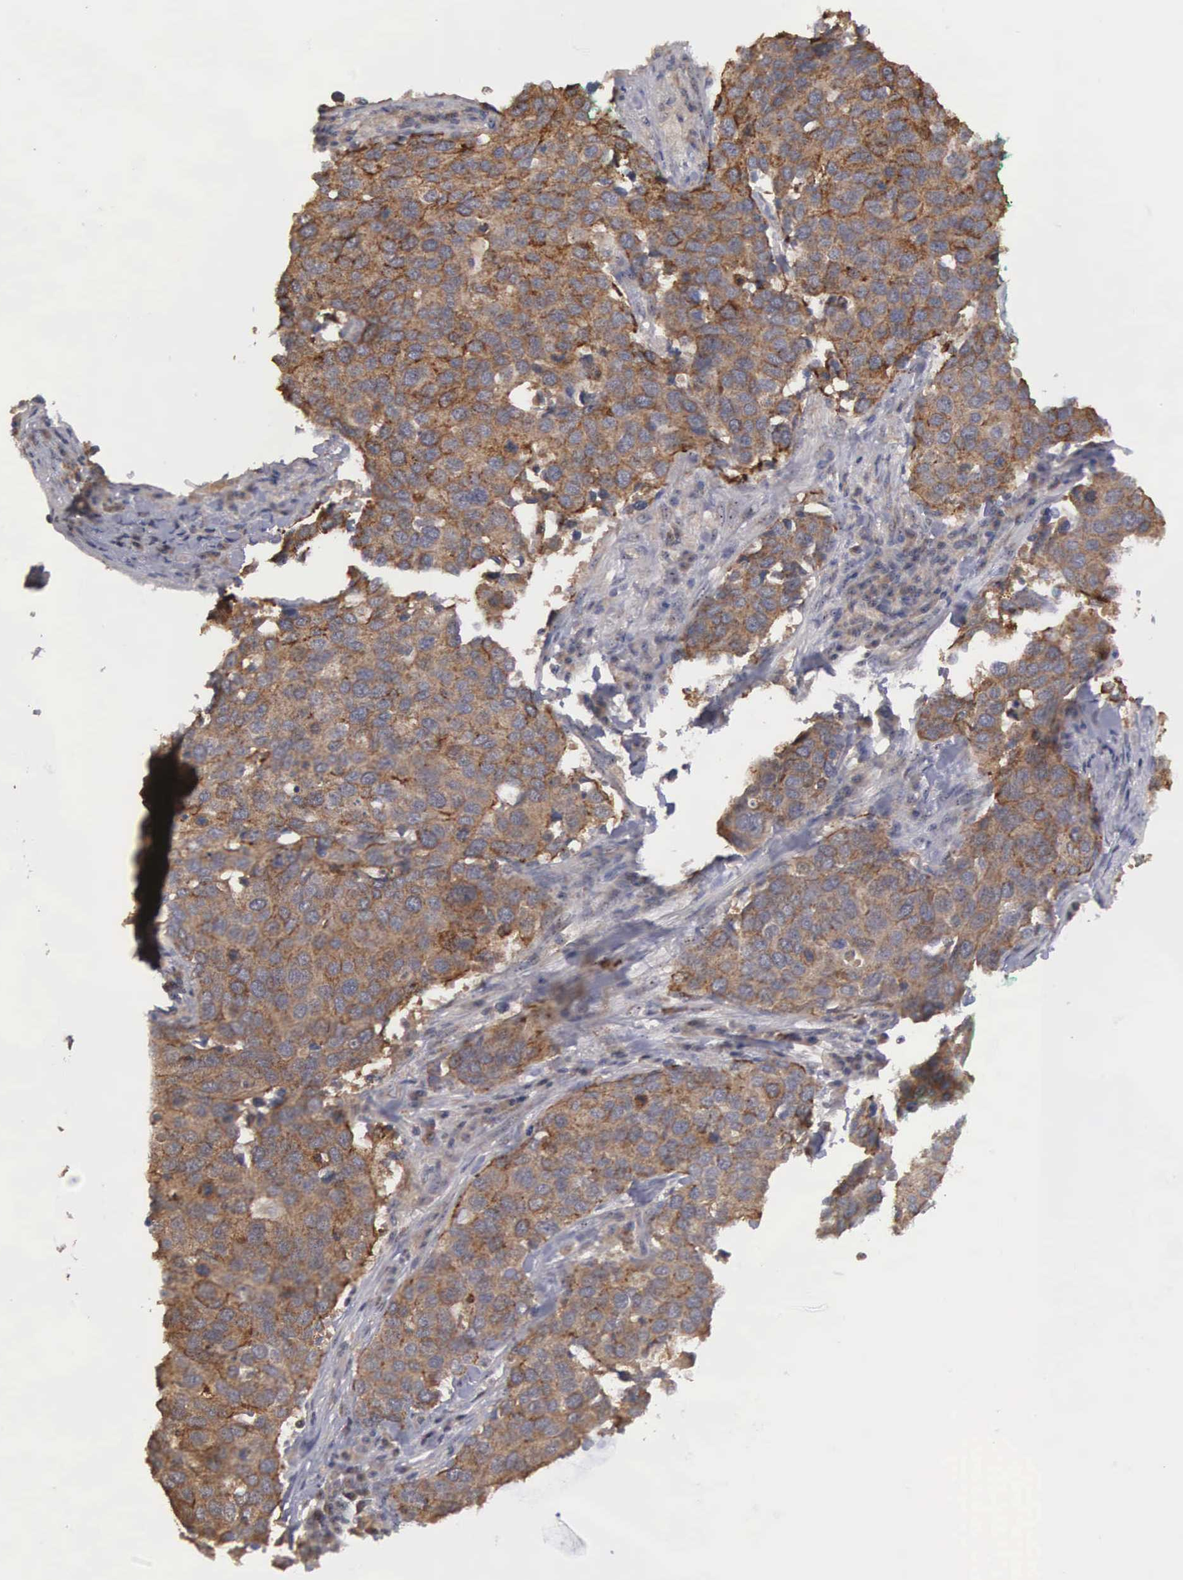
{"staining": {"intensity": "strong", "quantity": ">75%", "location": "cytoplasmic/membranous"}, "tissue": "cervical cancer", "cell_type": "Tumor cells", "image_type": "cancer", "snomed": [{"axis": "morphology", "description": "Squamous cell carcinoma, NOS"}, {"axis": "topography", "description": "Cervix"}], "caption": "Tumor cells display strong cytoplasmic/membranous expression in approximately >75% of cells in cervical squamous cell carcinoma.", "gene": "AMN", "patient": {"sex": "female", "age": 54}}